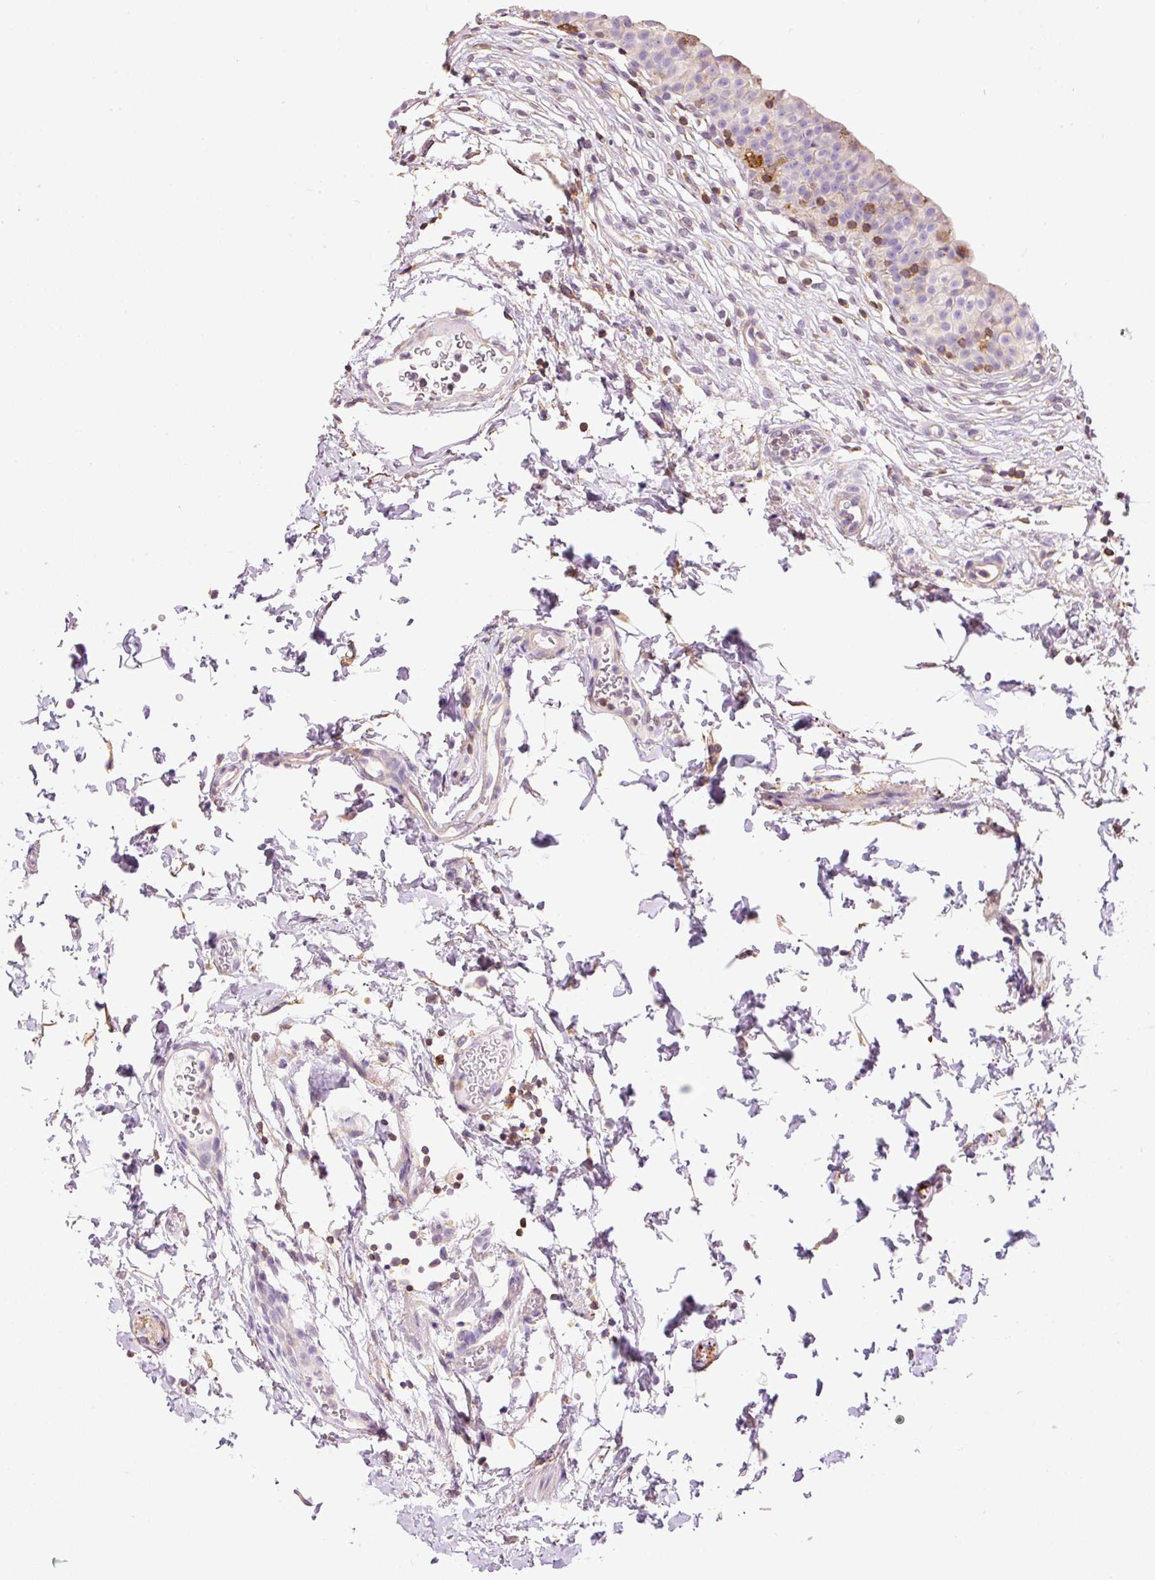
{"staining": {"intensity": "weak", "quantity": "<25%", "location": "cytoplasmic/membranous"}, "tissue": "urinary bladder", "cell_type": "Urothelial cells", "image_type": "normal", "snomed": [{"axis": "morphology", "description": "Normal tissue, NOS"}, {"axis": "topography", "description": "Urinary bladder"}, {"axis": "topography", "description": "Peripheral nerve tissue"}], "caption": "Immunohistochemistry histopathology image of benign urinary bladder: urinary bladder stained with DAB (3,3'-diaminobenzidine) reveals no significant protein staining in urothelial cells.", "gene": "DOK6", "patient": {"sex": "male", "age": 55}}